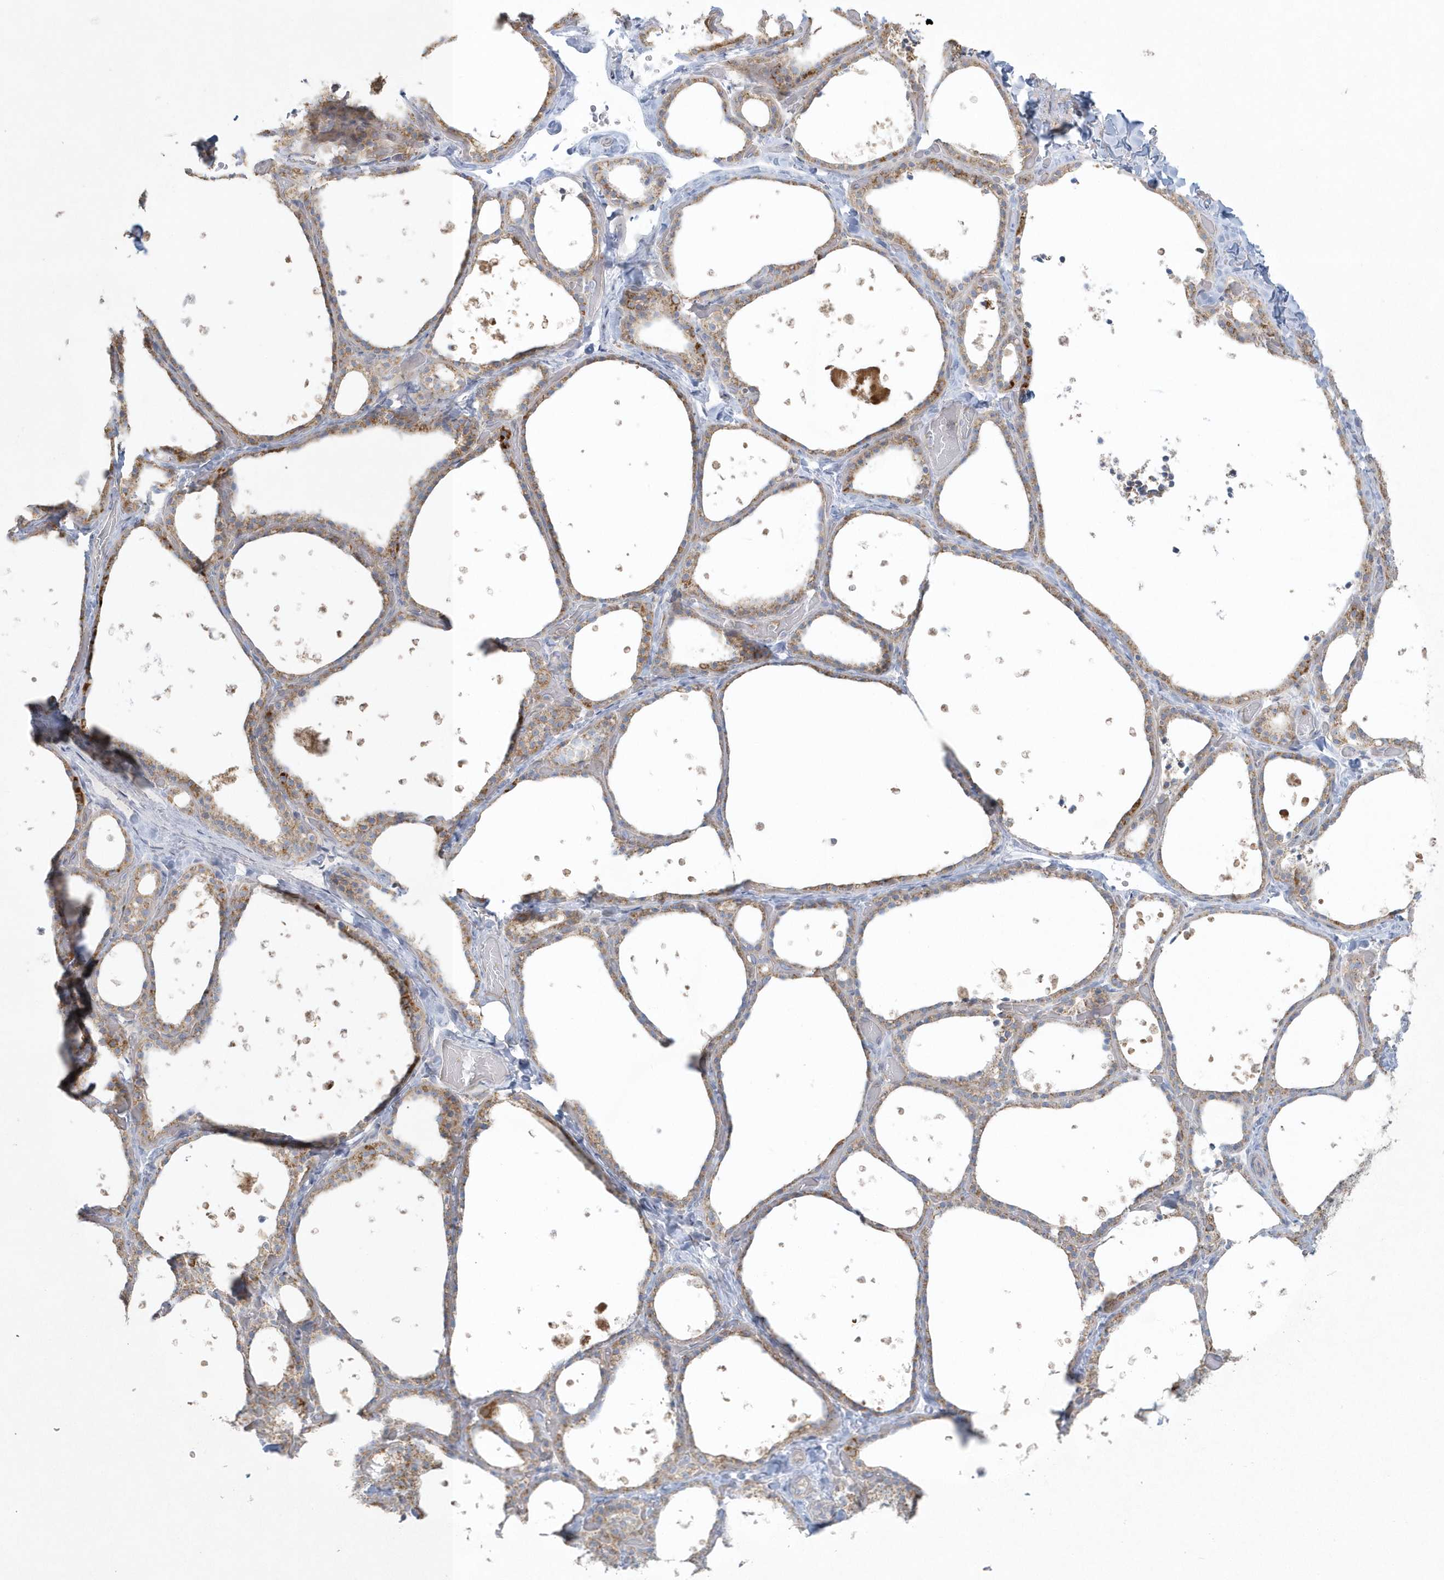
{"staining": {"intensity": "moderate", "quantity": ">75%", "location": "cytoplasmic/membranous"}, "tissue": "thyroid gland", "cell_type": "Glandular cells", "image_type": "normal", "snomed": [{"axis": "morphology", "description": "Normal tissue, NOS"}, {"axis": "topography", "description": "Thyroid gland"}], "caption": "The photomicrograph reveals staining of benign thyroid gland, revealing moderate cytoplasmic/membranous protein positivity (brown color) within glandular cells.", "gene": "BLTP3A", "patient": {"sex": "female", "age": 44}}